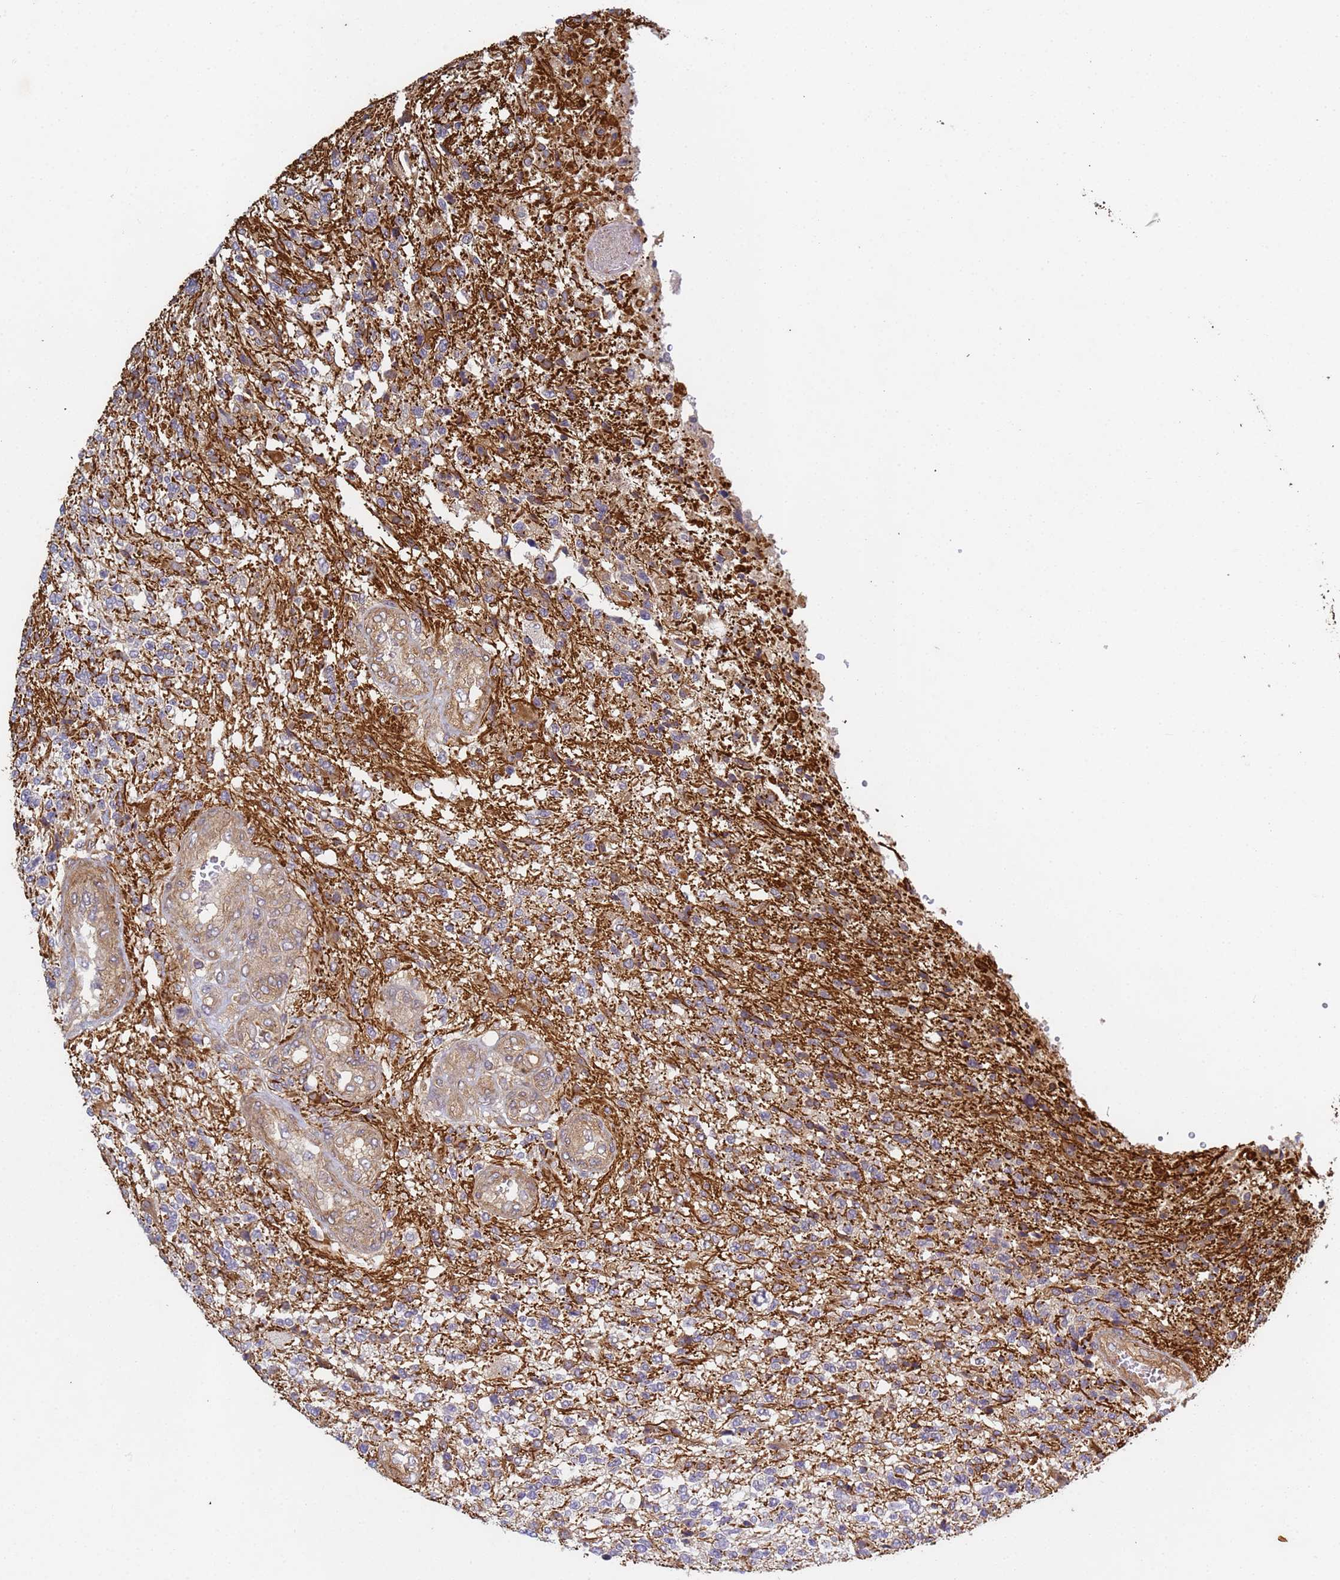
{"staining": {"intensity": "moderate", "quantity": "<25%", "location": "cytoplasmic/membranous"}, "tissue": "glioma", "cell_type": "Tumor cells", "image_type": "cancer", "snomed": [{"axis": "morphology", "description": "Glioma, malignant, High grade"}, {"axis": "topography", "description": "Brain"}], "caption": "The micrograph displays immunohistochemical staining of glioma. There is moderate cytoplasmic/membranous expression is appreciated in approximately <25% of tumor cells.", "gene": "C8orf34", "patient": {"sex": "male", "age": 56}}